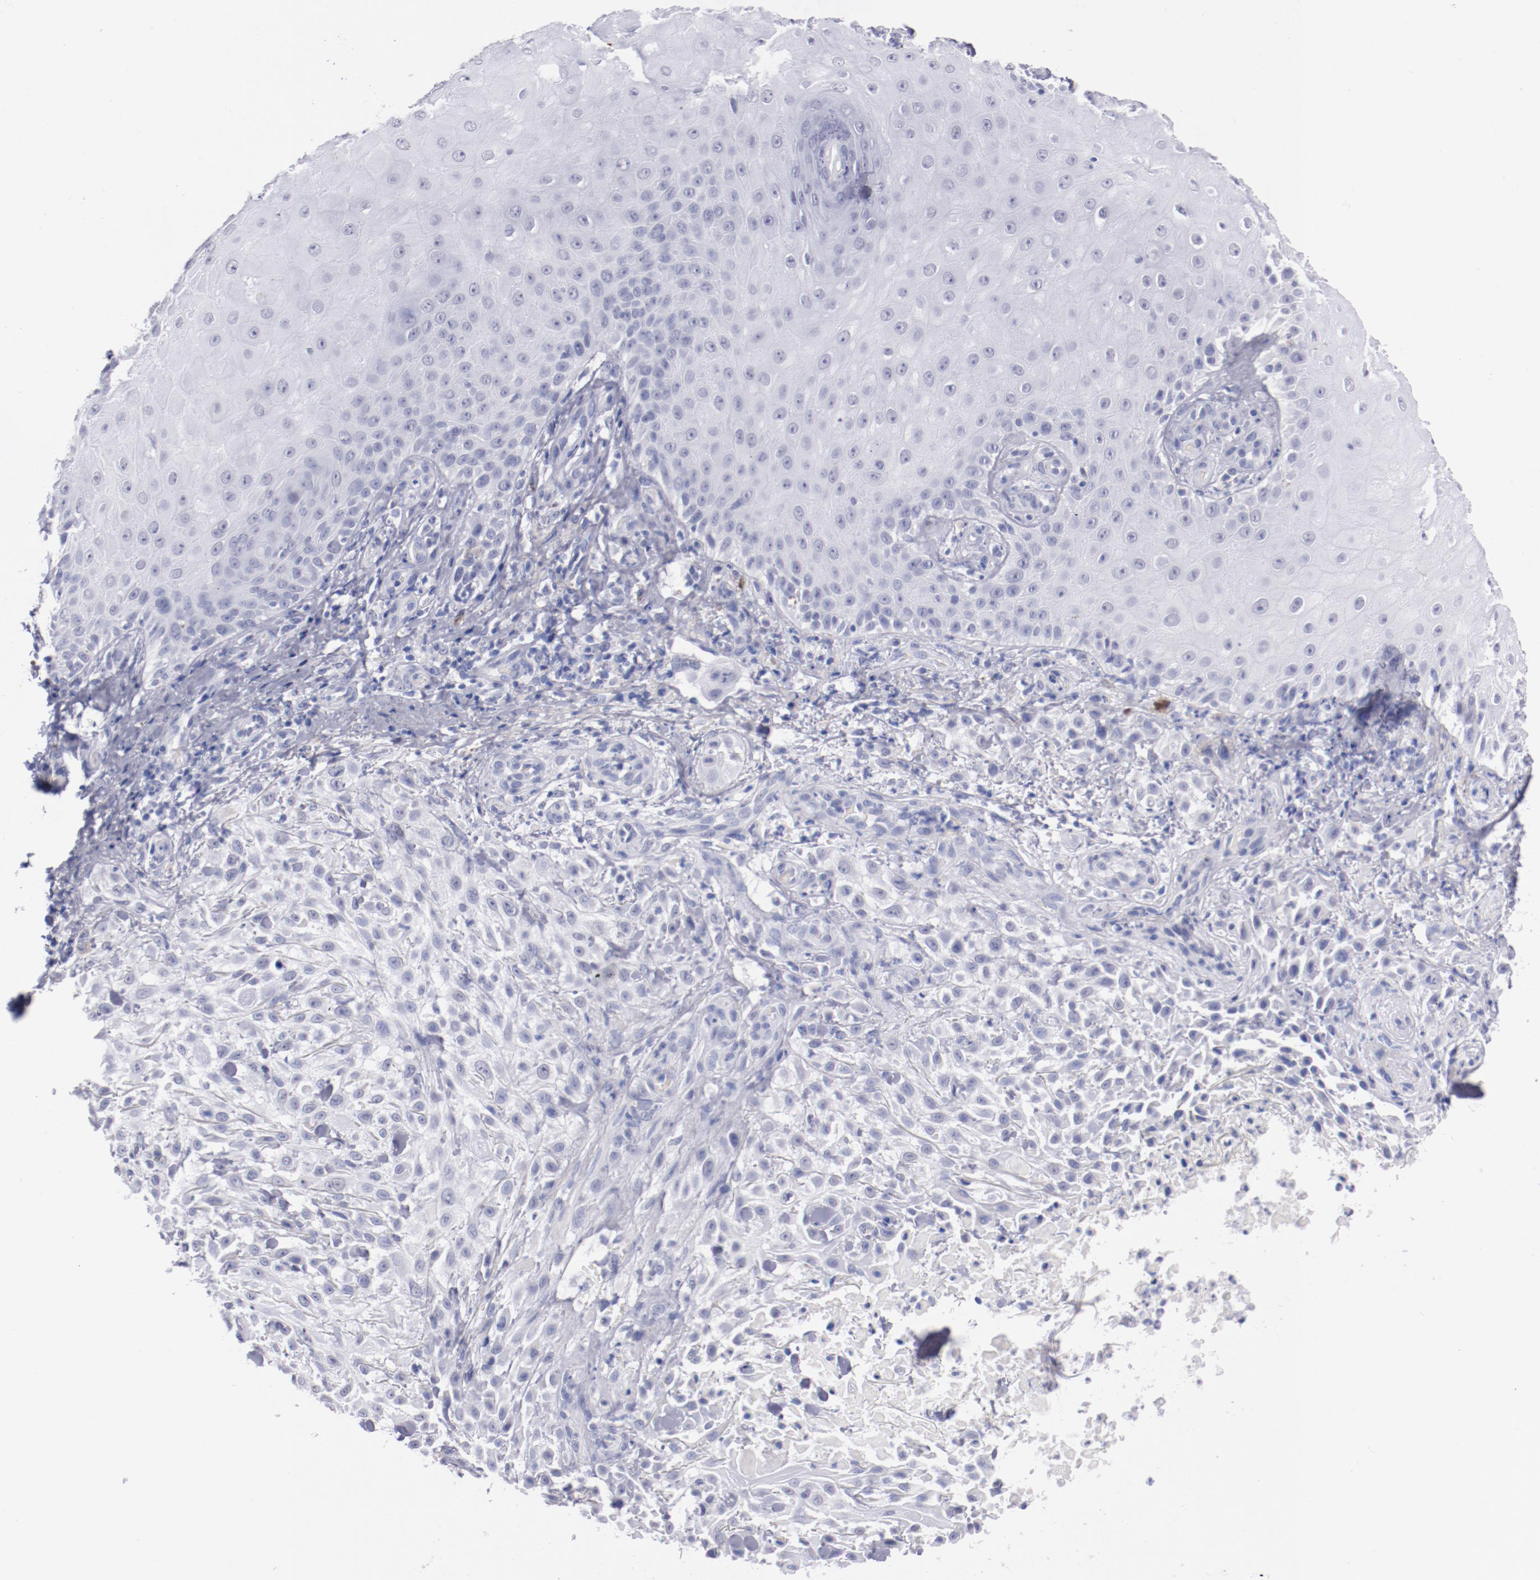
{"staining": {"intensity": "negative", "quantity": "none", "location": "none"}, "tissue": "skin cancer", "cell_type": "Tumor cells", "image_type": "cancer", "snomed": [{"axis": "morphology", "description": "Squamous cell carcinoma, NOS"}, {"axis": "topography", "description": "Skin"}], "caption": "Squamous cell carcinoma (skin) stained for a protein using IHC reveals no positivity tumor cells.", "gene": "HNF1B", "patient": {"sex": "female", "age": 42}}